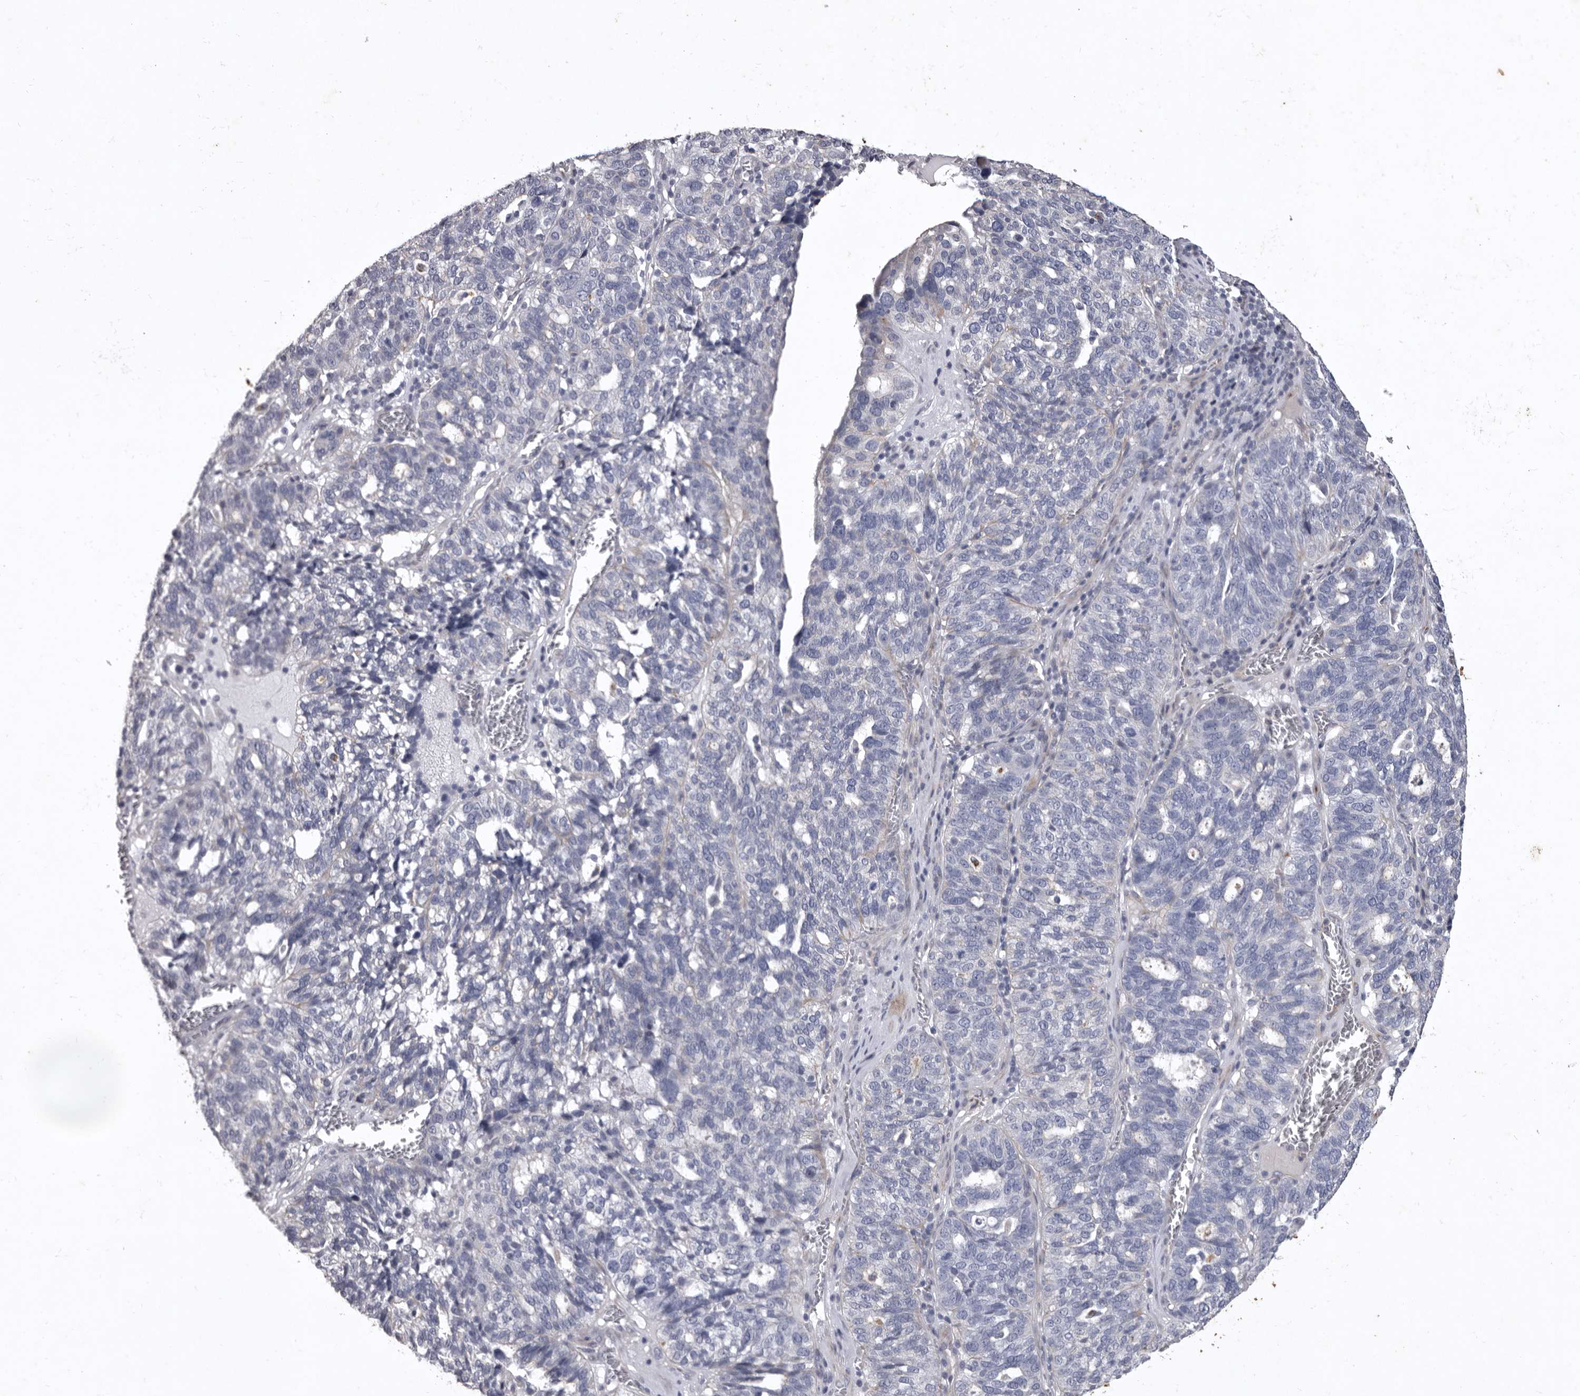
{"staining": {"intensity": "negative", "quantity": "none", "location": "none"}, "tissue": "ovarian cancer", "cell_type": "Tumor cells", "image_type": "cancer", "snomed": [{"axis": "morphology", "description": "Cystadenocarcinoma, serous, NOS"}, {"axis": "topography", "description": "Ovary"}], "caption": "Tumor cells are negative for protein expression in human serous cystadenocarcinoma (ovarian).", "gene": "NKAIN4", "patient": {"sex": "female", "age": 59}}